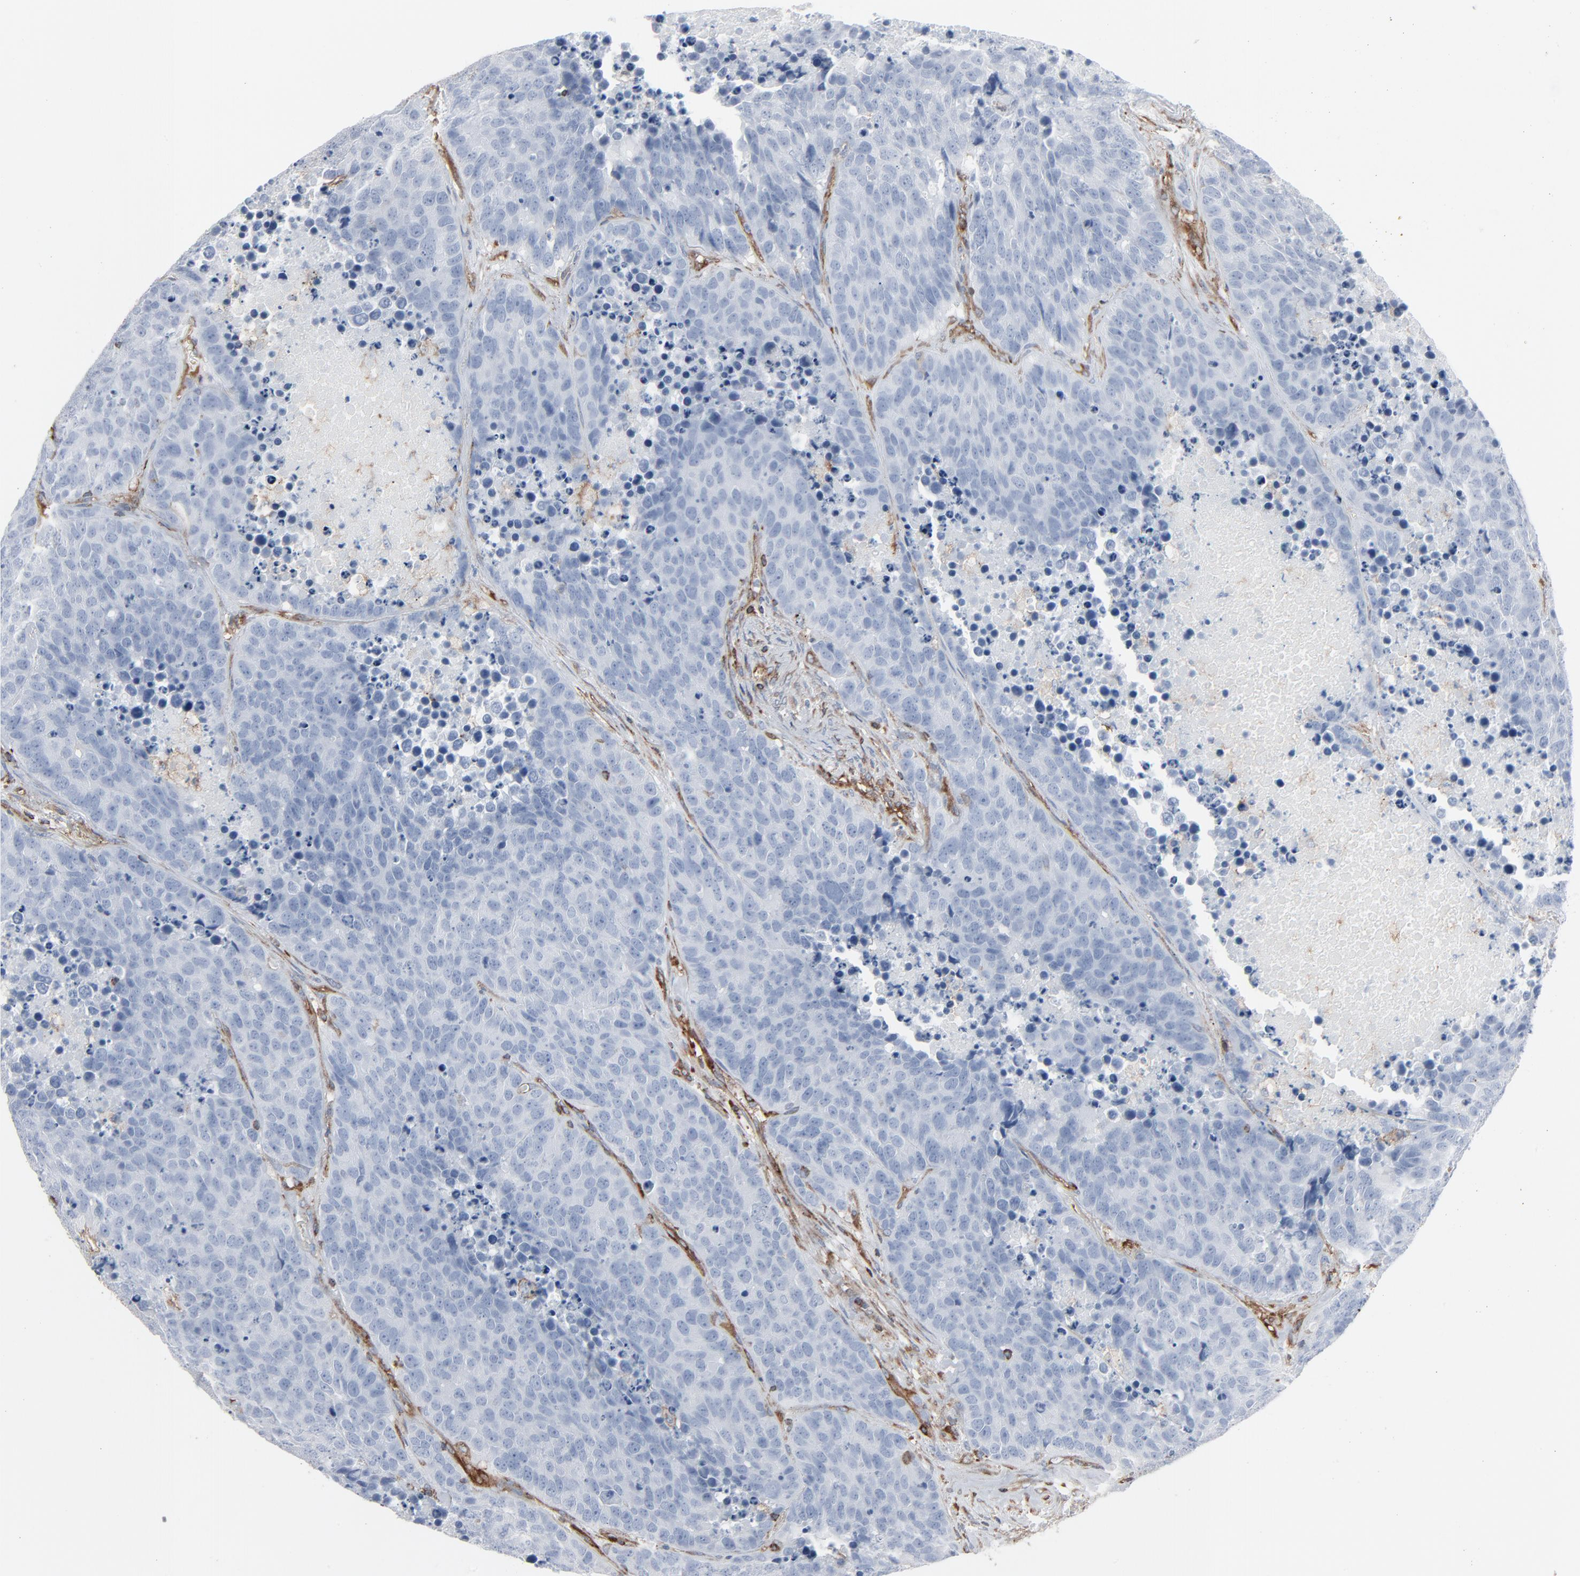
{"staining": {"intensity": "negative", "quantity": "none", "location": "none"}, "tissue": "carcinoid", "cell_type": "Tumor cells", "image_type": "cancer", "snomed": [{"axis": "morphology", "description": "Carcinoid, malignant, NOS"}, {"axis": "topography", "description": "Lung"}], "caption": "Histopathology image shows no protein staining in tumor cells of malignant carcinoid tissue. (IHC, brightfield microscopy, high magnification).", "gene": "OPTN", "patient": {"sex": "male", "age": 60}}